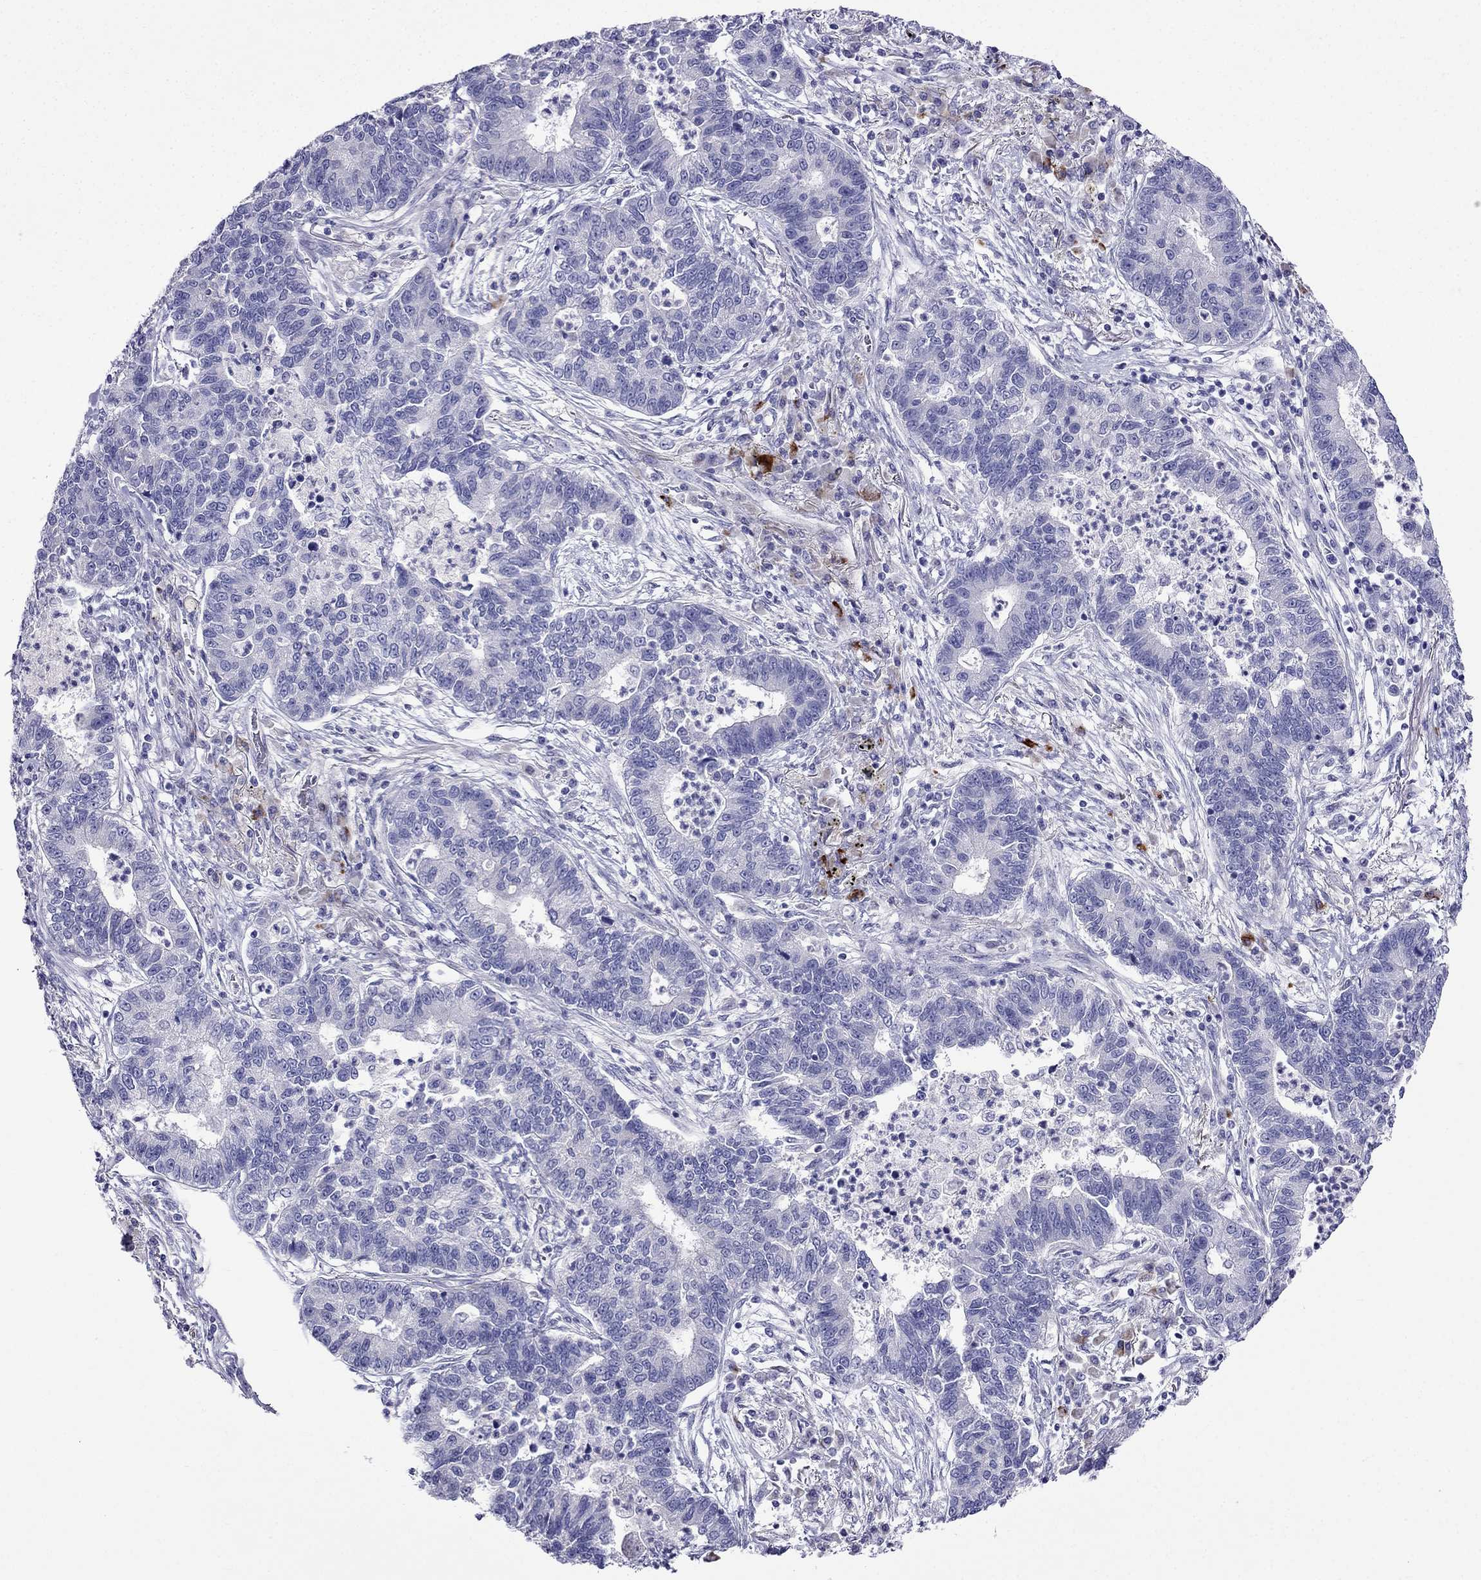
{"staining": {"intensity": "negative", "quantity": "none", "location": "none"}, "tissue": "lung cancer", "cell_type": "Tumor cells", "image_type": "cancer", "snomed": [{"axis": "morphology", "description": "Adenocarcinoma, NOS"}, {"axis": "topography", "description": "Lung"}], "caption": "An IHC photomicrograph of adenocarcinoma (lung) is shown. There is no staining in tumor cells of adenocarcinoma (lung). (Brightfield microscopy of DAB immunohistochemistry (IHC) at high magnification).", "gene": "PATE1", "patient": {"sex": "female", "age": 57}}